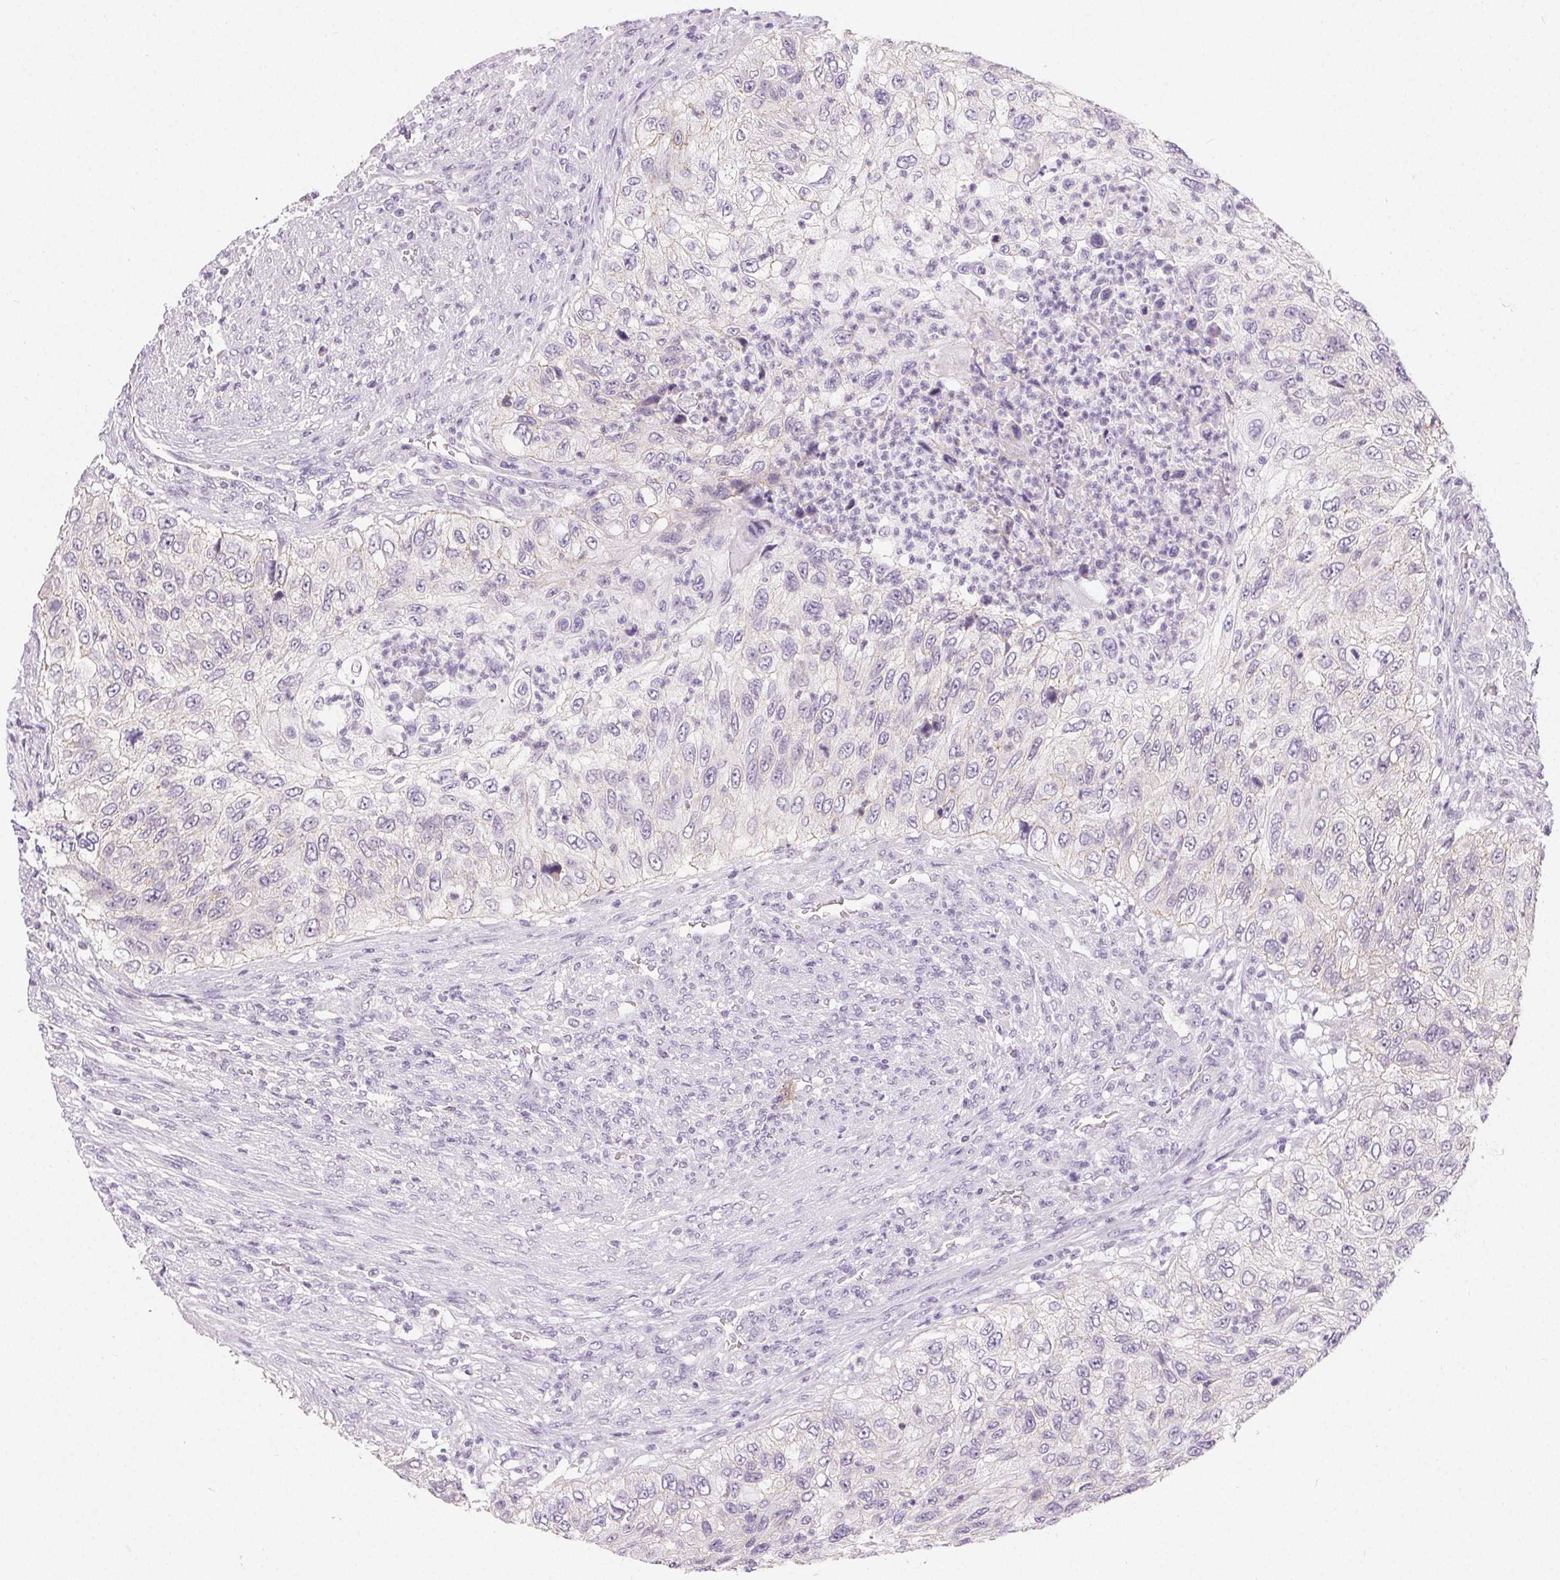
{"staining": {"intensity": "negative", "quantity": "none", "location": "none"}, "tissue": "urothelial cancer", "cell_type": "Tumor cells", "image_type": "cancer", "snomed": [{"axis": "morphology", "description": "Urothelial carcinoma, High grade"}, {"axis": "topography", "description": "Urinary bladder"}], "caption": "This is an immunohistochemistry image of human high-grade urothelial carcinoma. There is no expression in tumor cells.", "gene": "SFTPD", "patient": {"sex": "female", "age": 60}}